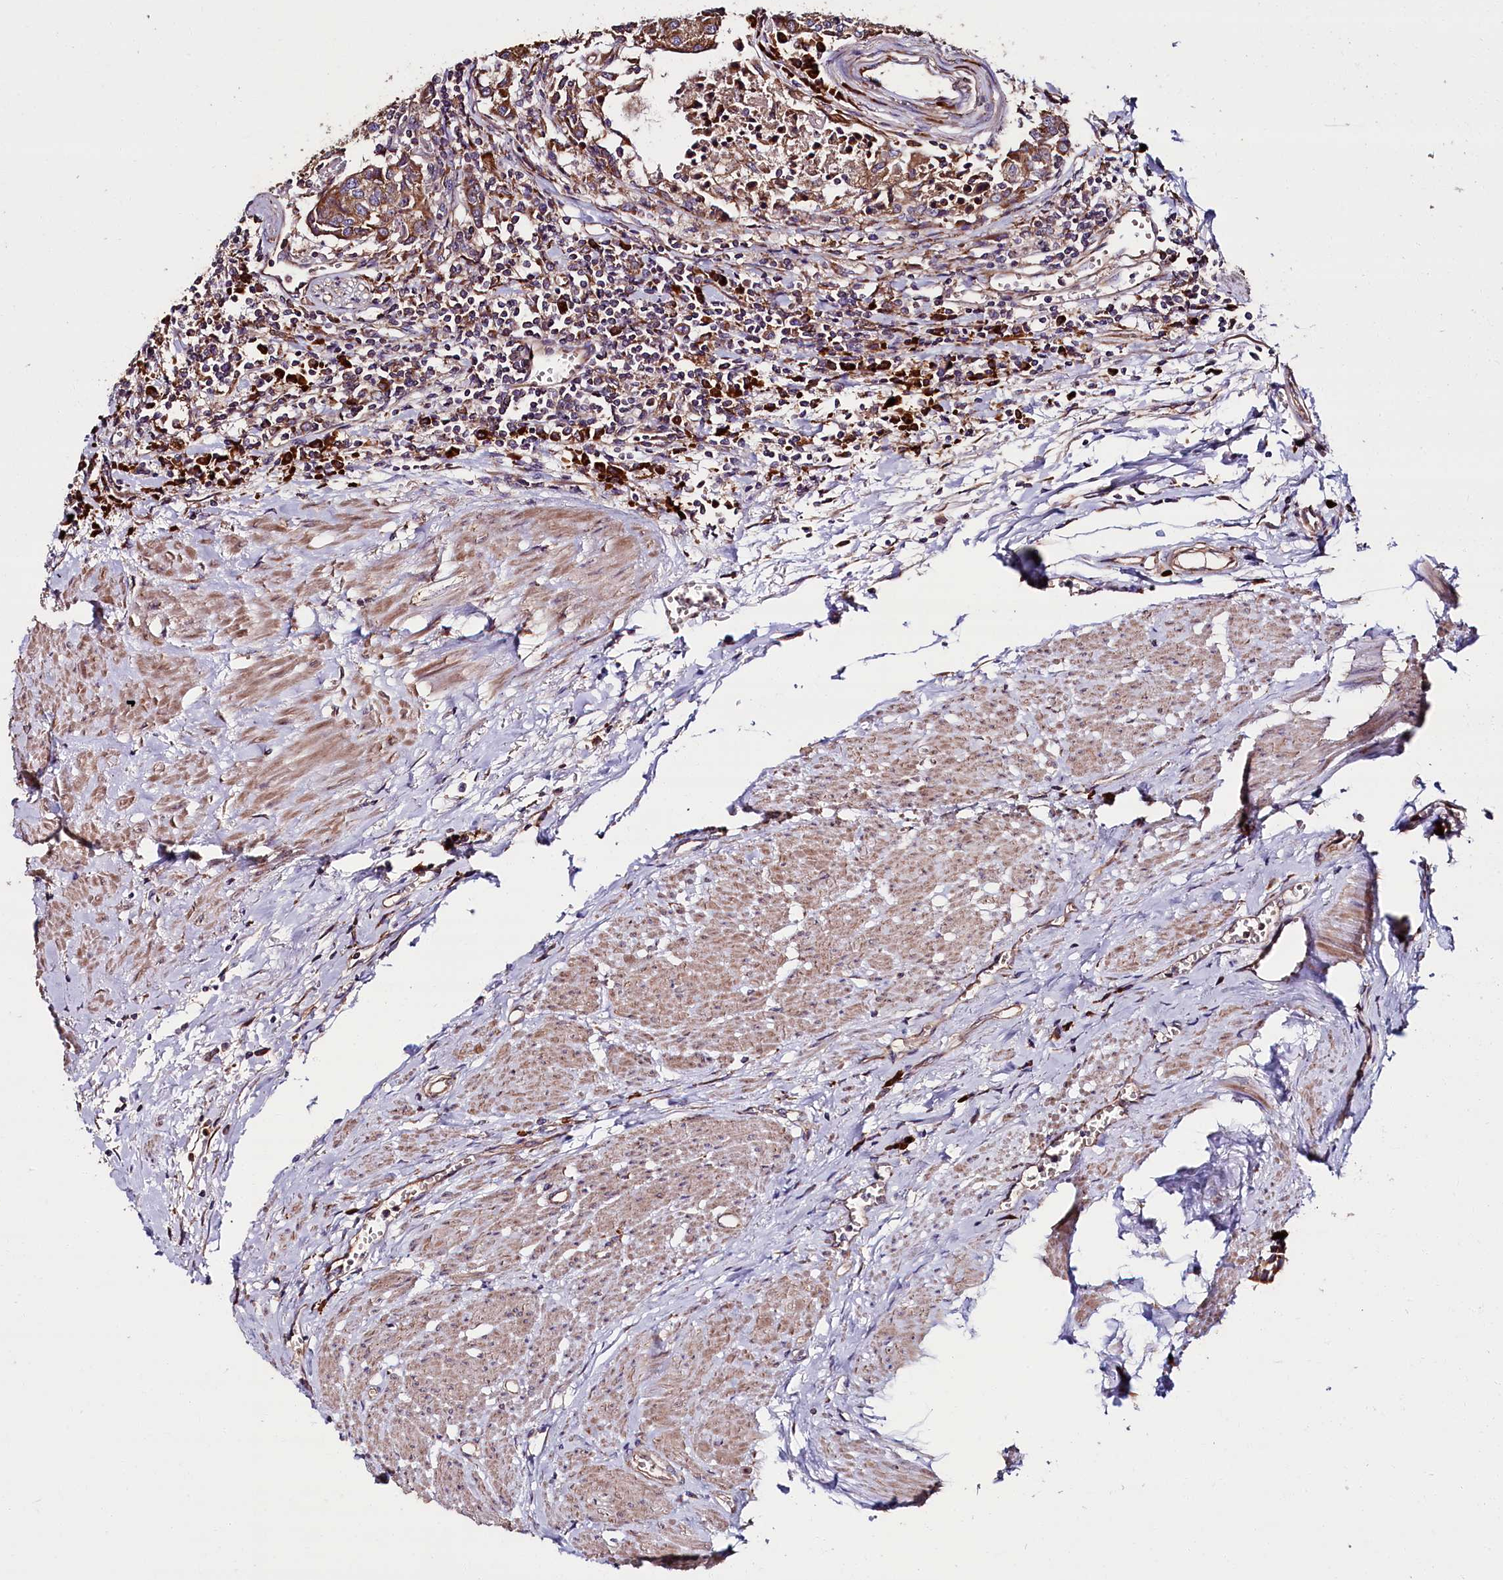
{"staining": {"intensity": "moderate", "quantity": ">75%", "location": "cytoplasmic/membranous"}, "tissue": "urothelial cancer", "cell_type": "Tumor cells", "image_type": "cancer", "snomed": [{"axis": "morphology", "description": "Urothelial carcinoma, High grade"}, {"axis": "topography", "description": "Urinary bladder"}], "caption": "Protein staining exhibits moderate cytoplasmic/membranous positivity in approximately >75% of tumor cells in urothelial cancer.", "gene": "ZSWIM1", "patient": {"sex": "female", "age": 85}}